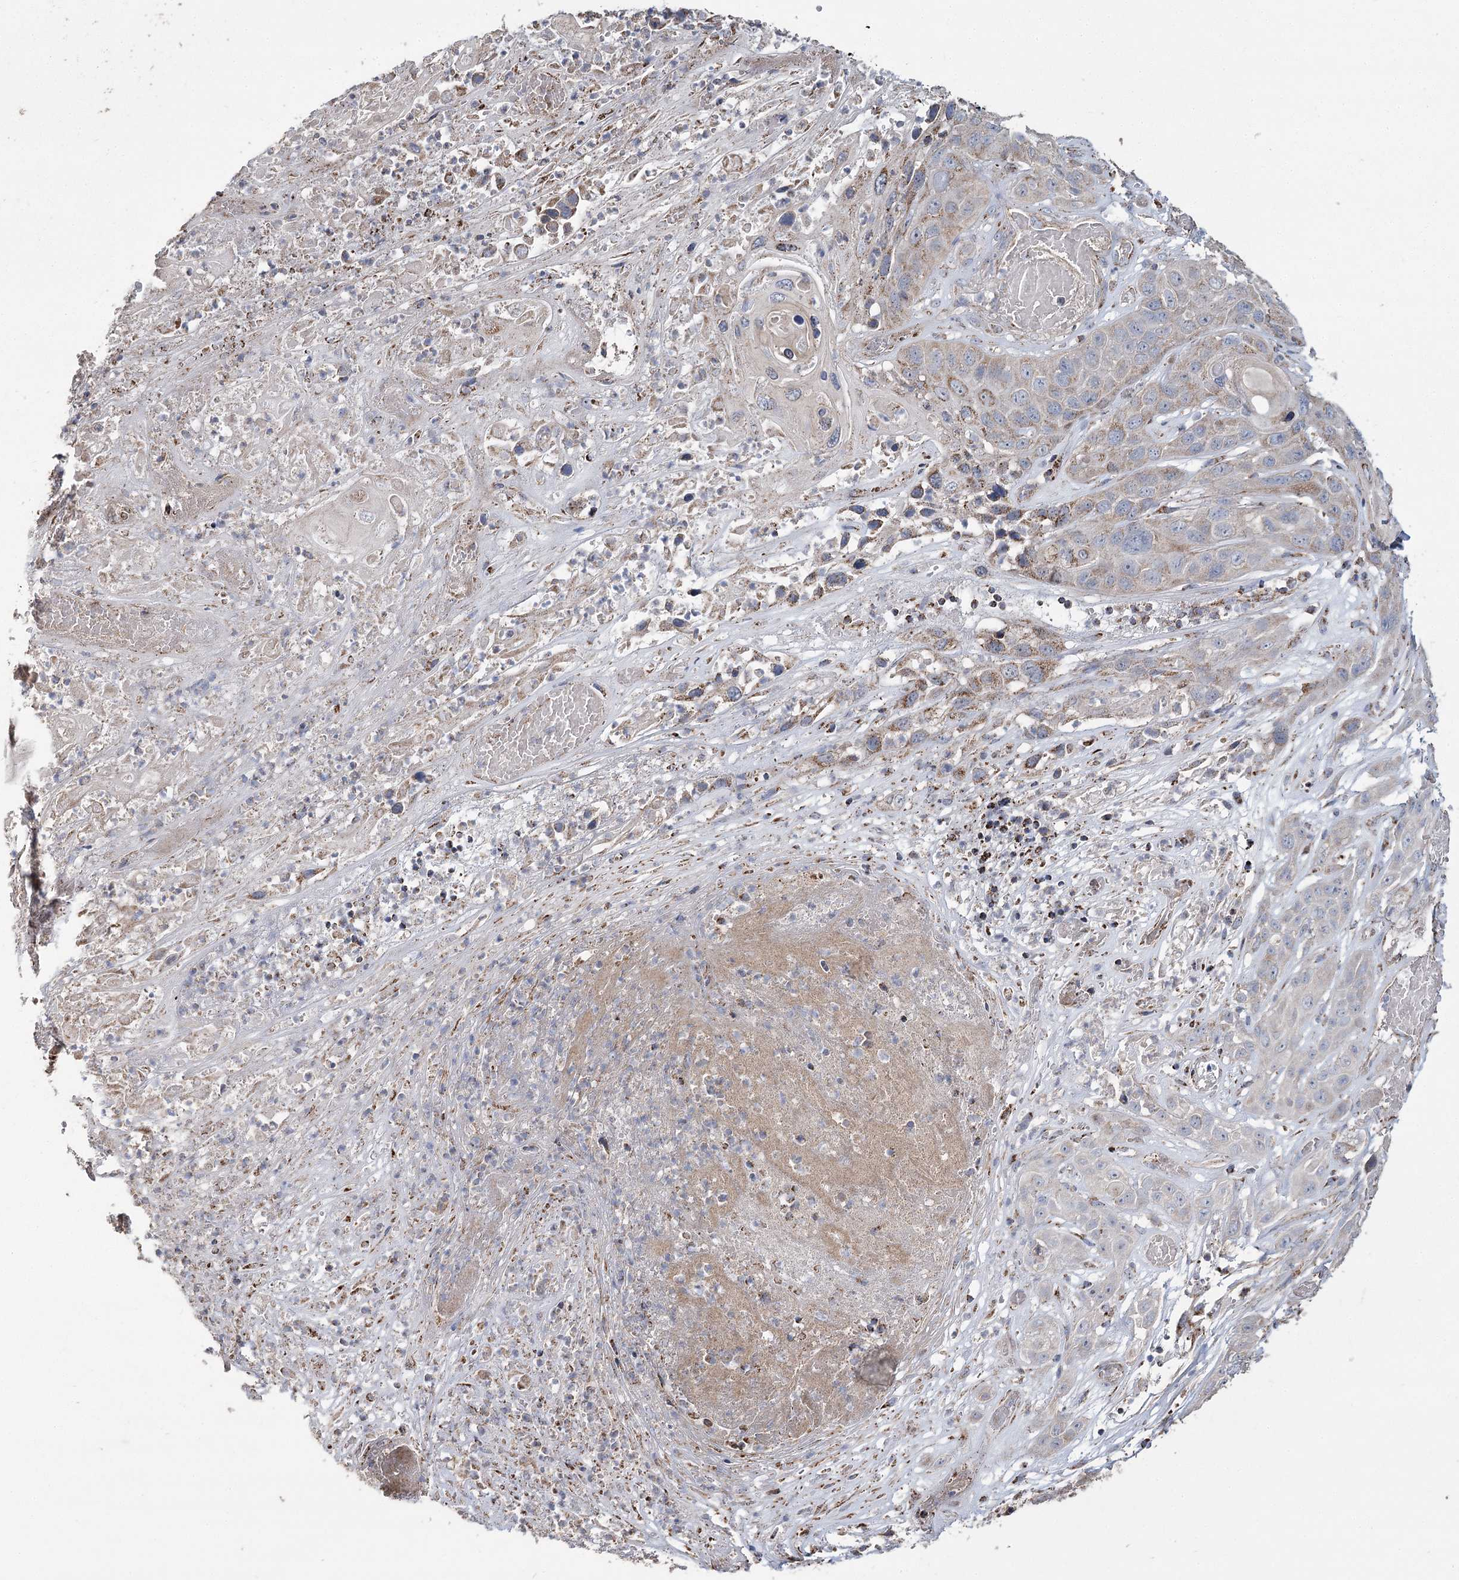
{"staining": {"intensity": "moderate", "quantity": "<25%", "location": "cytoplasmic/membranous"}, "tissue": "skin cancer", "cell_type": "Tumor cells", "image_type": "cancer", "snomed": [{"axis": "morphology", "description": "Squamous cell carcinoma, NOS"}, {"axis": "topography", "description": "Skin"}], "caption": "Immunohistochemistry image of human skin cancer stained for a protein (brown), which displays low levels of moderate cytoplasmic/membranous positivity in approximately <25% of tumor cells.", "gene": "RANBP3L", "patient": {"sex": "male", "age": 55}}